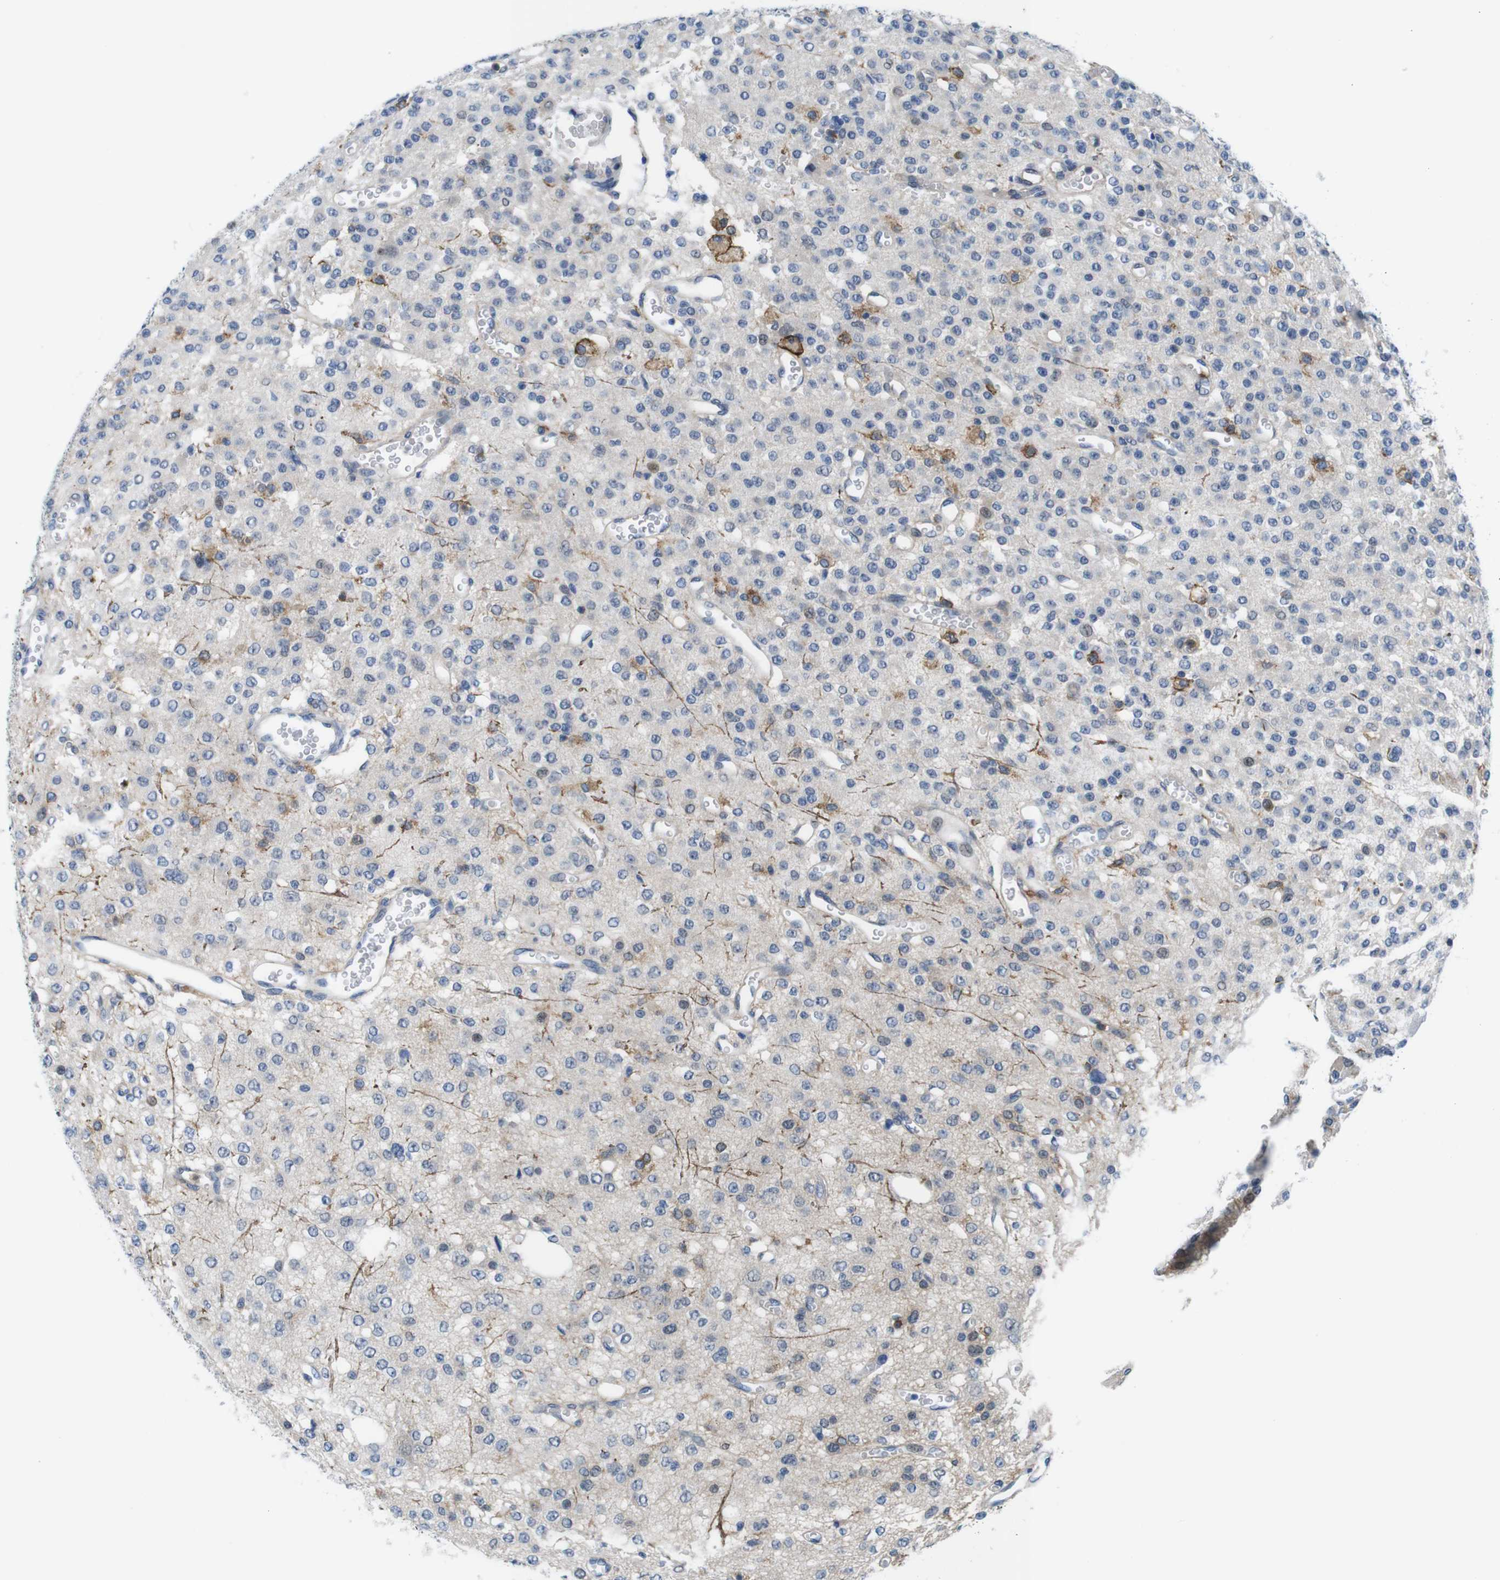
{"staining": {"intensity": "weak", "quantity": "<25%", "location": "cytoplasmic/membranous"}, "tissue": "glioma", "cell_type": "Tumor cells", "image_type": "cancer", "snomed": [{"axis": "morphology", "description": "Glioma, malignant, Low grade"}, {"axis": "topography", "description": "Brain"}], "caption": "A micrograph of human glioma is negative for staining in tumor cells.", "gene": "CD300C", "patient": {"sex": "male", "age": 38}}